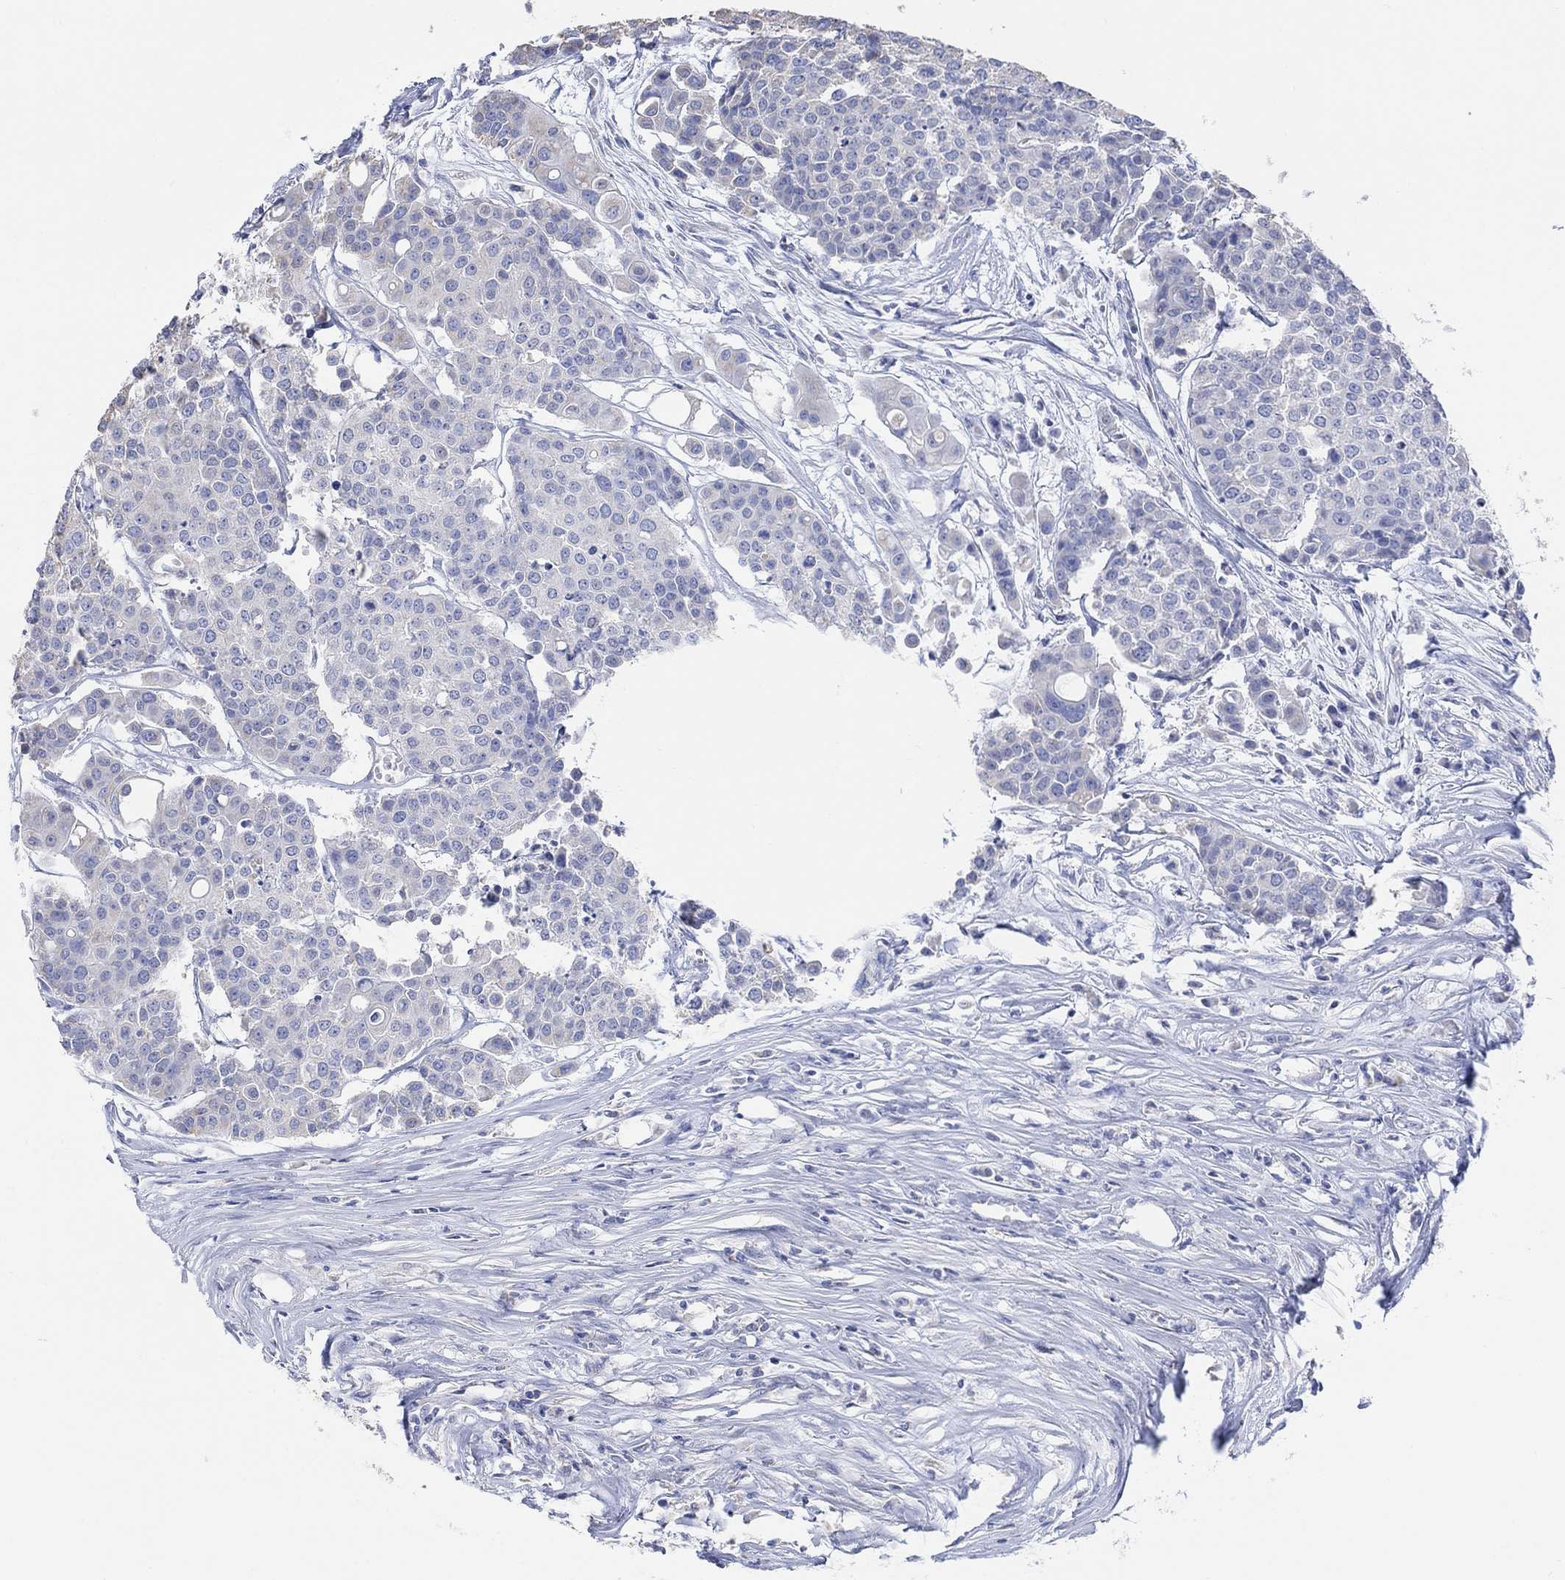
{"staining": {"intensity": "negative", "quantity": "none", "location": "none"}, "tissue": "carcinoid", "cell_type": "Tumor cells", "image_type": "cancer", "snomed": [{"axis": "morphology", "description": "Carcinoid, malignant, NOS"}, {"axis": "topography", "description": "Colon"}], "caption": "Immunohistochemistry (IHC) of human carcinoid exhibits no staining in tumor cells. (Stains: DAB immunohistochemistry with hematoxylin counter stain, Microscopy: brightfield microscopy at high magnification).", "gene": "SYT12", "patient": {"sex": "male", "age": 81}}